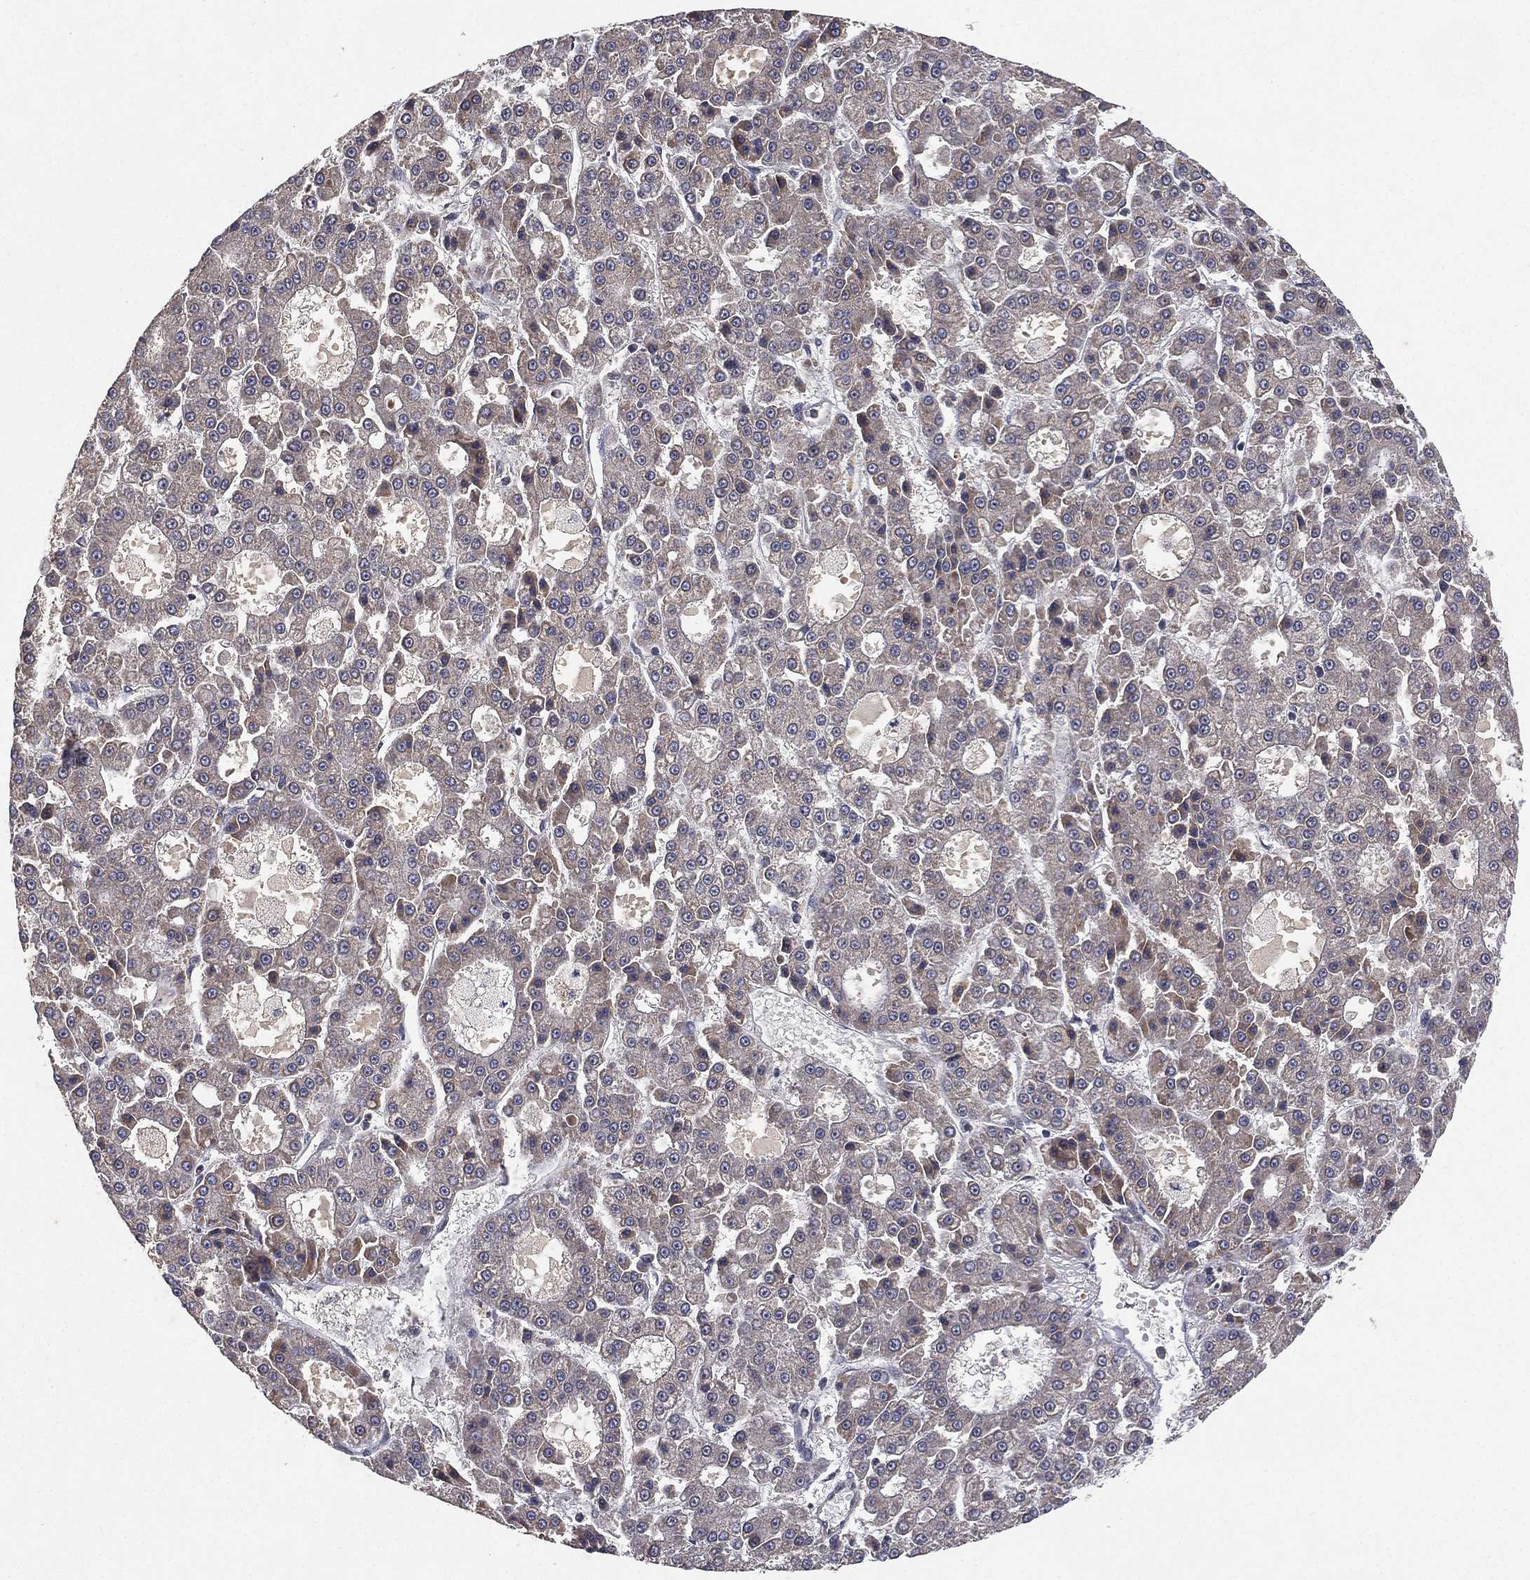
{"staining": {"intensity": "weak", "quantity": "<25%", "location": "cytoplasmic/membranous"}, "tissue": "liver cancer", "cell_type": "Tumor cells", "image_type": "cancer", "snomed": [{"axis": "morphology", "description": "Carcinoma, Hepatocellular, NOS"}, {"axis": "topography", "description": "Liver"}], "caption": "This image is of liver cancer (hepatocellular carcinoma) stained with immunohistochemistry to label a protein in brown with the nuclei are counter-stained blue. There is no staining in tumor cells.", "gene": "NELFCD", "patient": {"sex": "male", "age": 70}}